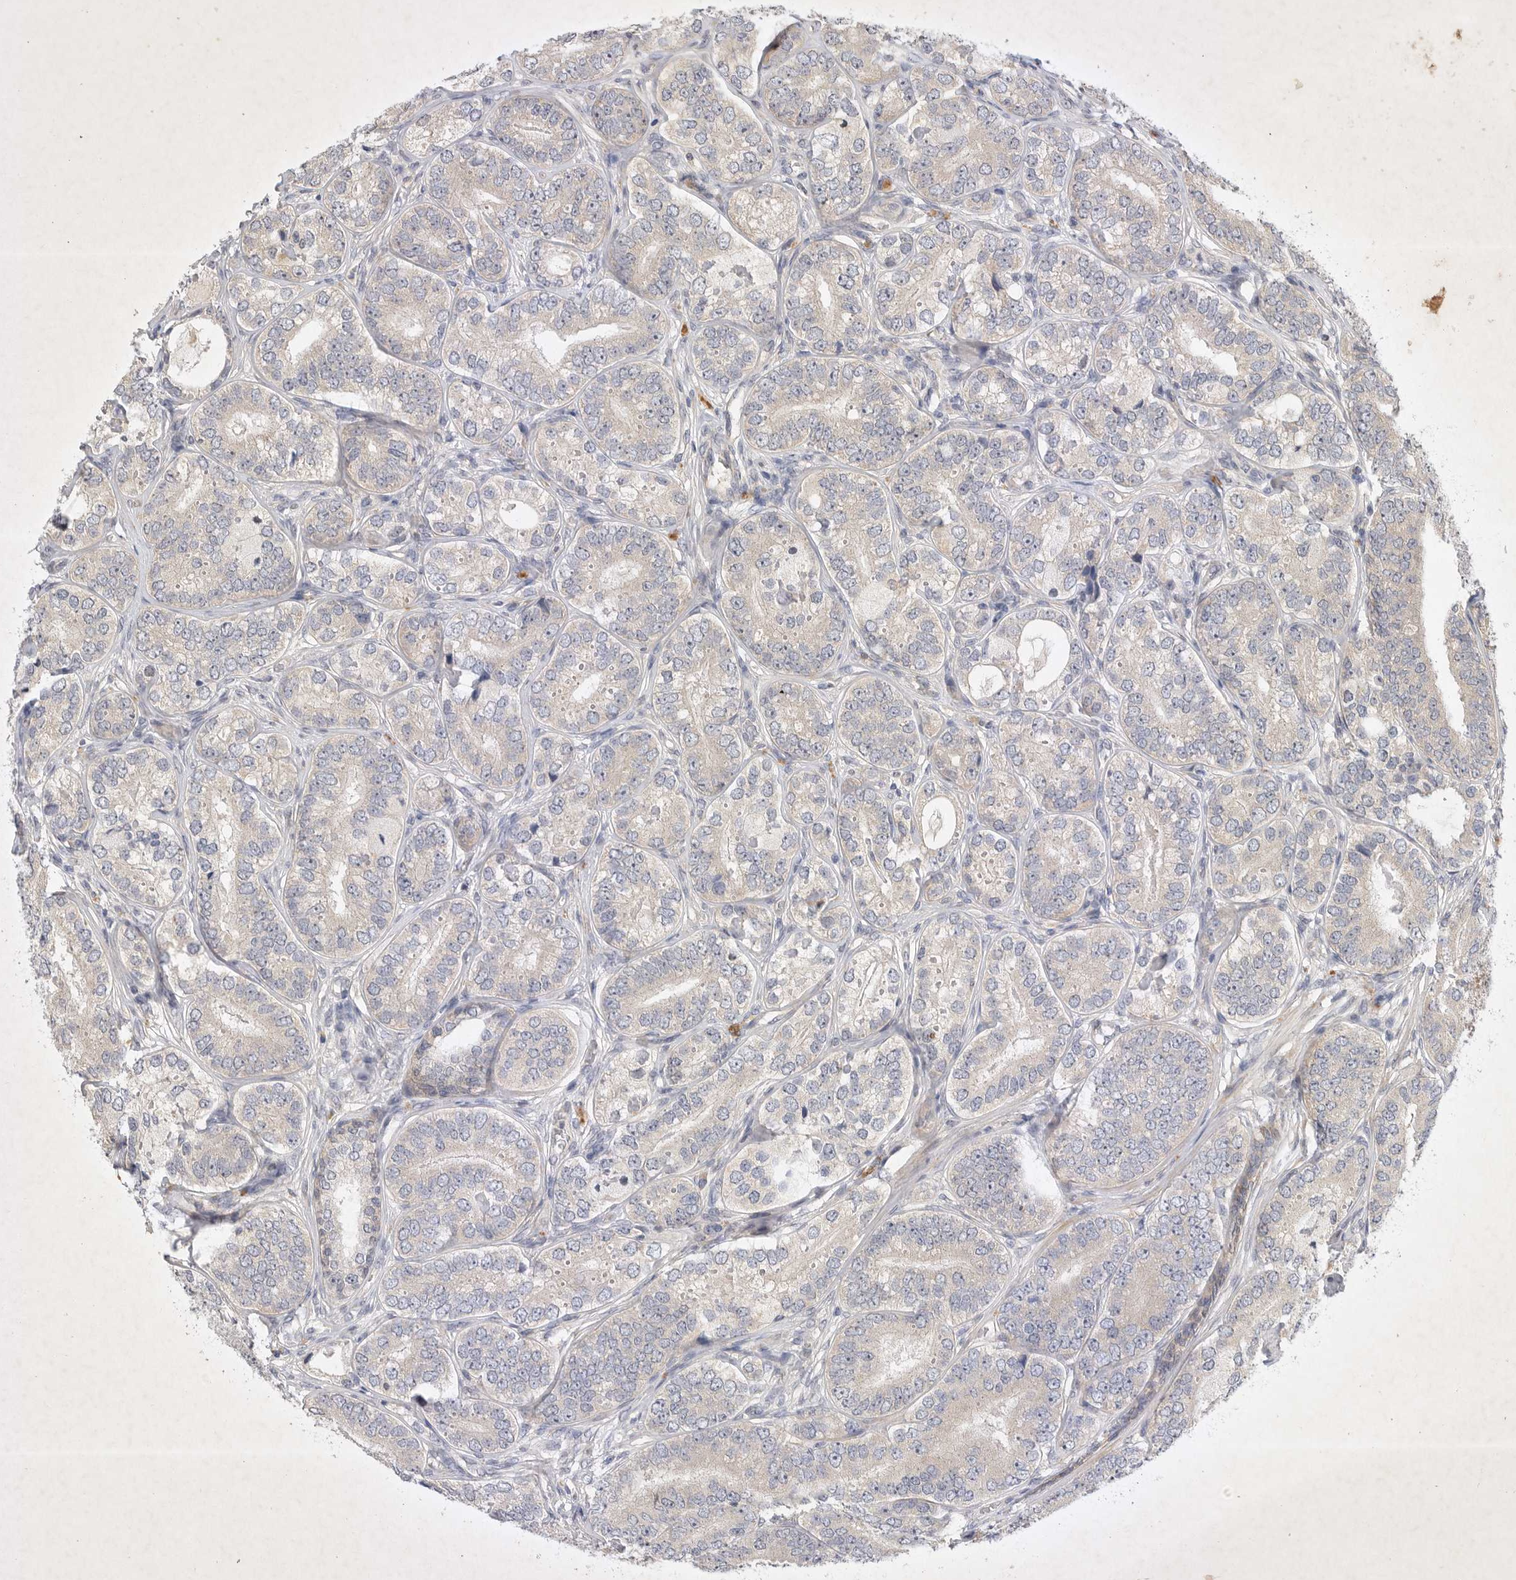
{"staining": {"intensity": "negative", "quantity": "none", "location": "none"}, "tissue": "prostate cancer", "cell_type": "Tumor cells", "image_type": "cancer", "snomed": [{"axis": "morphology", "description": "Adenocarcinoma, High grade"}, {"axis": "topography", "description": "Prostate"}], "caption": "Prostate adenocarcinoma (high-grade) stained for a protein using immunohistochemistry (IHC) demonstrates no expression tumor cells.", "gene": "PTPDC1", "patient": {"sex": "male", "age": 56}}